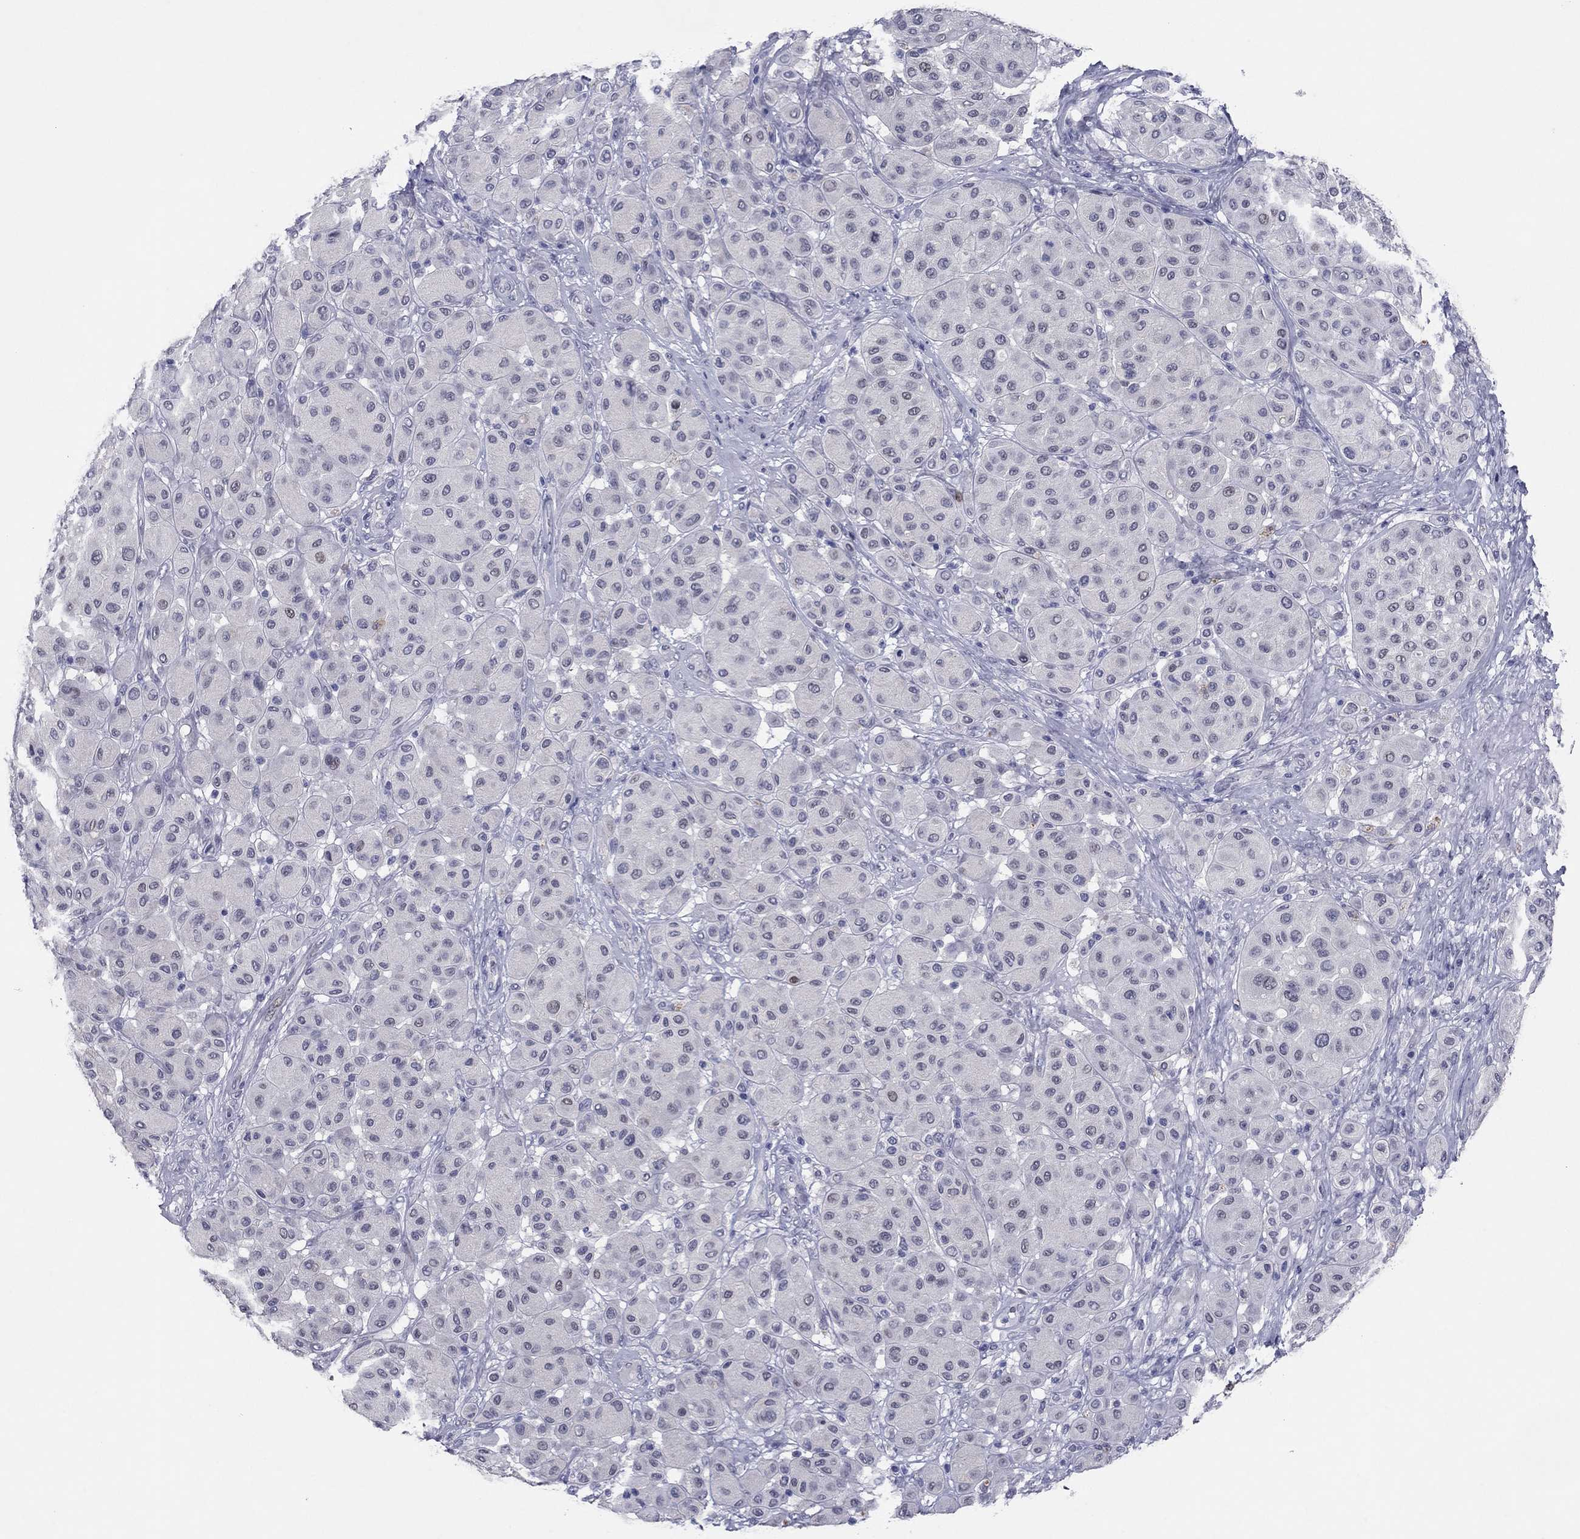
{"staining": {"intensity": "negative", "quantity": "none", "location": "none"}, "tissue": "melanoma", "cell_type": "Tumor cells", "image_type": "cancer", "snomed": [{"axis": "morphology", "description": "Malignant melanoma, Metastatic site"}, {"axis": "topography", "description": "Smooth muscle"}], "caption": "Immunohistochemical staining of human melanoma displays no significant staining in tumor cells. Brightfield microscopy of immunohistochemistry (IHC) stained with DAB (brown) and hematoxylin (blue), captured at high magnification.", "gene": "ITGAE", "patient": {"sex": "male", "age": 41}}